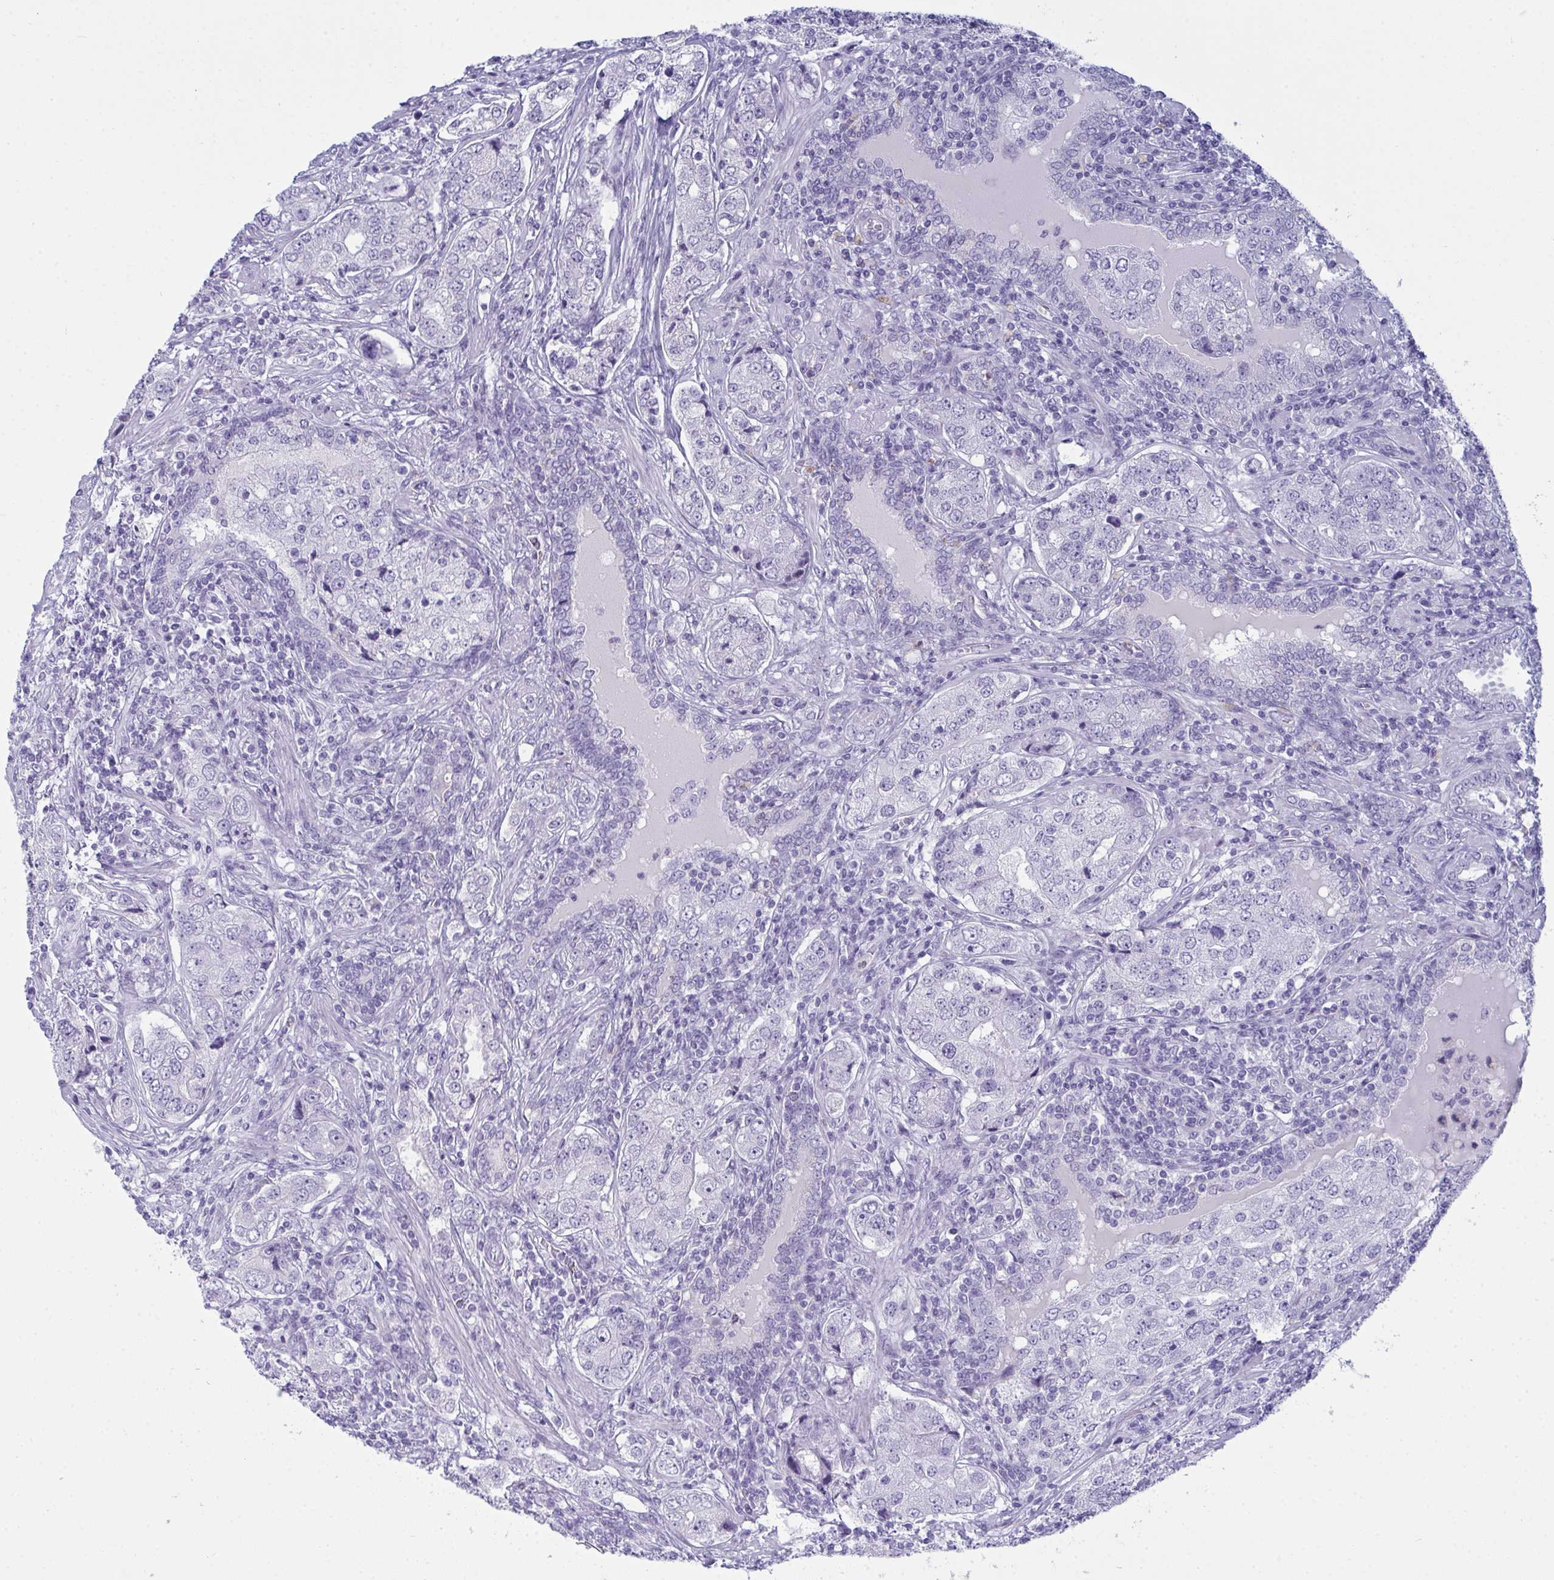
{"staining": {"intensity": "negative", "quantity": "none", "location": "none"}, "tissue": "prostate cancer", "cell_type": "Tumor cells", "image_type": "cancer", "snomed": [{"axis": "morphology", "description": "Adenocarcinoma, High grade"}, {"axis": "topography", "description": "Prostate"}], "caption": "IHC histopathology image of neoplastic tissue: prostate cancer (high-grade adenocarcinoma) stained with DAB reveals no significant protein staining in tumor cells. (DAB immunohistochemistry (IHC), high magnification).", "gene": "SERPINB10", "patient": {"sex": "male", "age": 60}}